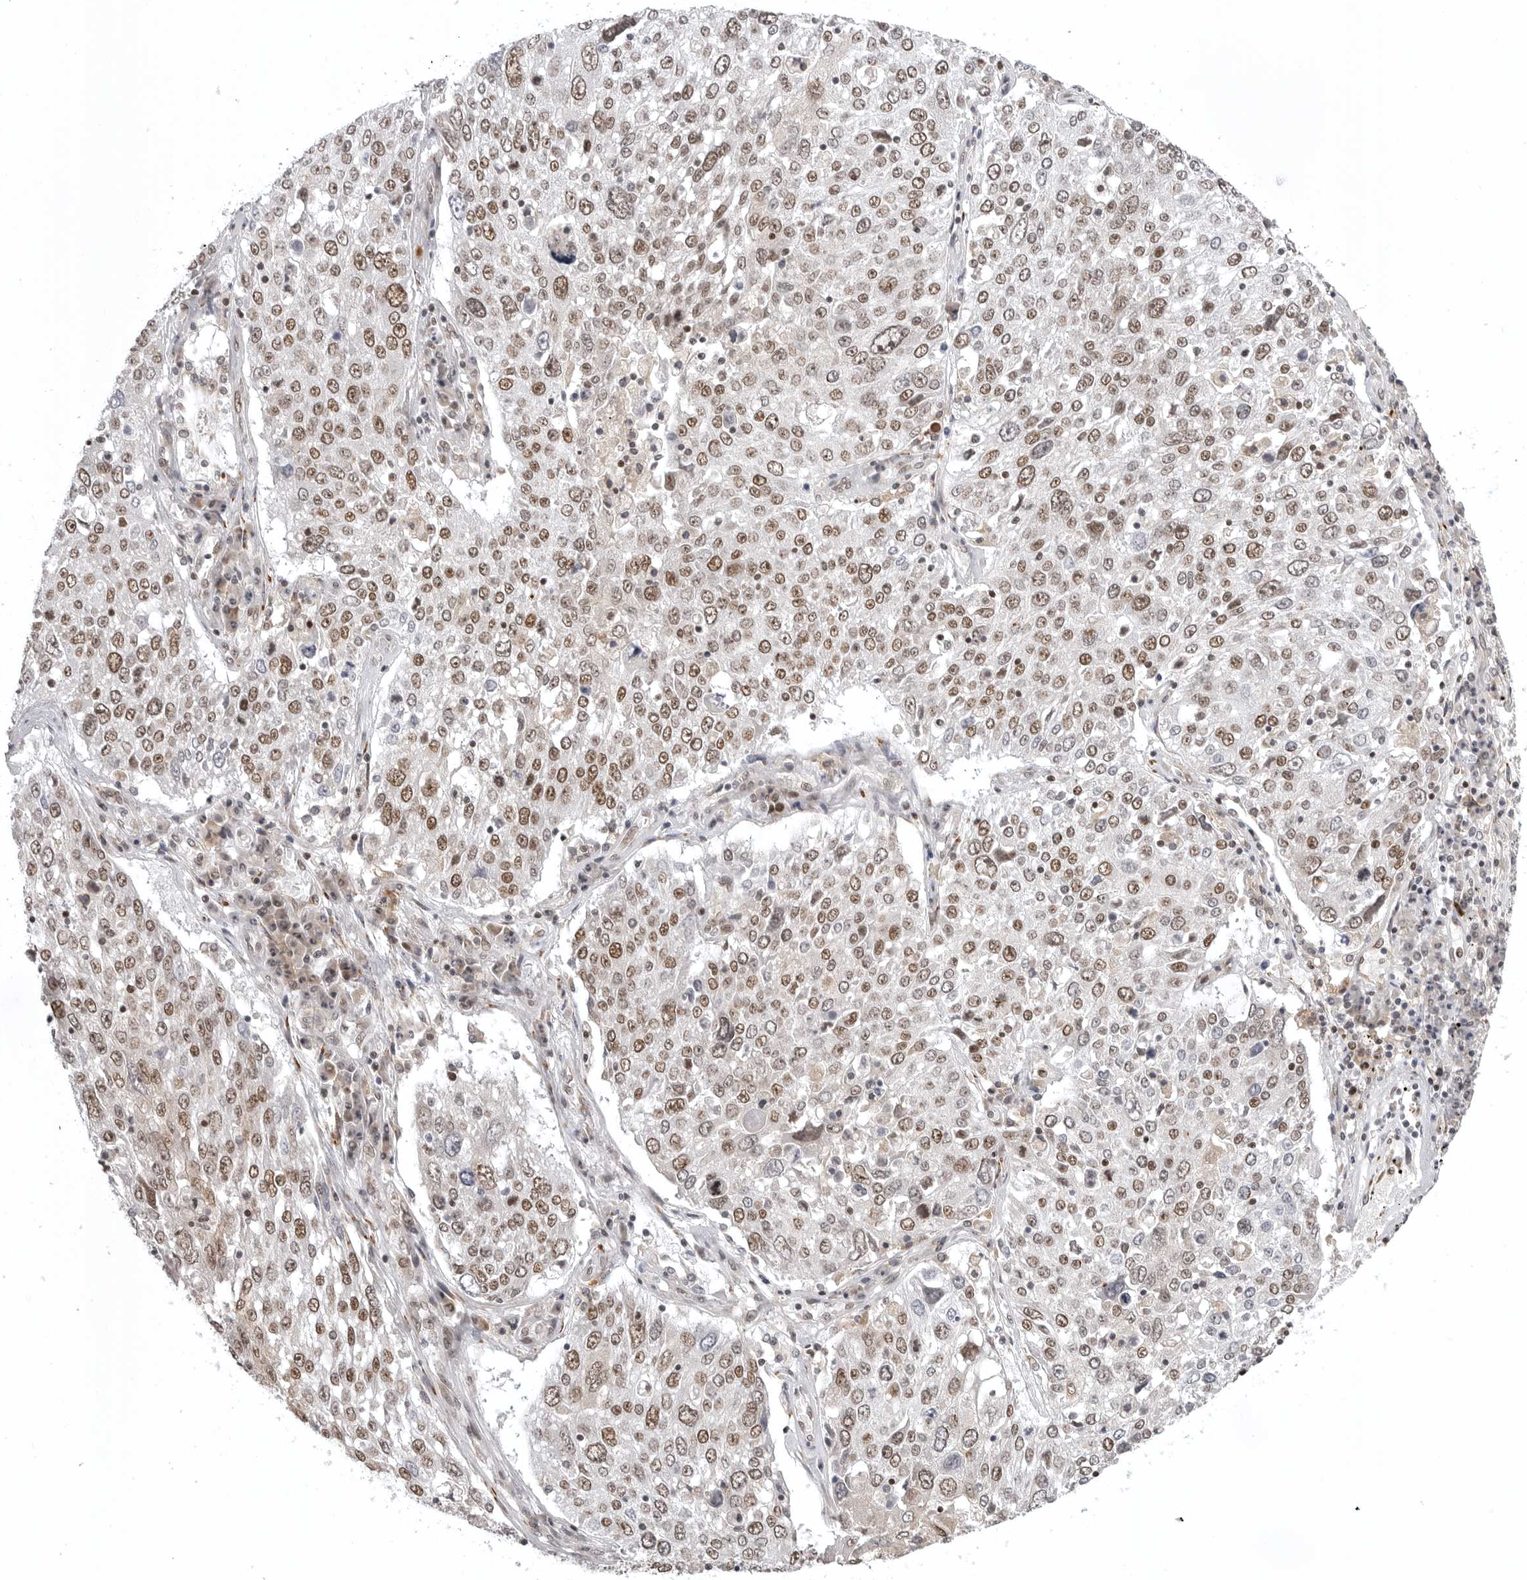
{"staining": {"intensity": "moderate", "quantity": ">75%", "location": "nuclear"}, "tissue": "lung cancer", "cell_type": "Tumor cells", "image_type": "cancer", "snomed": [{"axis": "morphology", "description": "Squamous cell carcinoma, NOS"}, {"axis": "topography", "description": "Lung"}], "caption": "Moderate nuclear staining is seen in approximately >75% of tumor cells in squamous cell carcinoma (lung). Nuclei are stained in blue.", "gene": "PRDM10", "patient": {"sex": "male", "age": 65}}